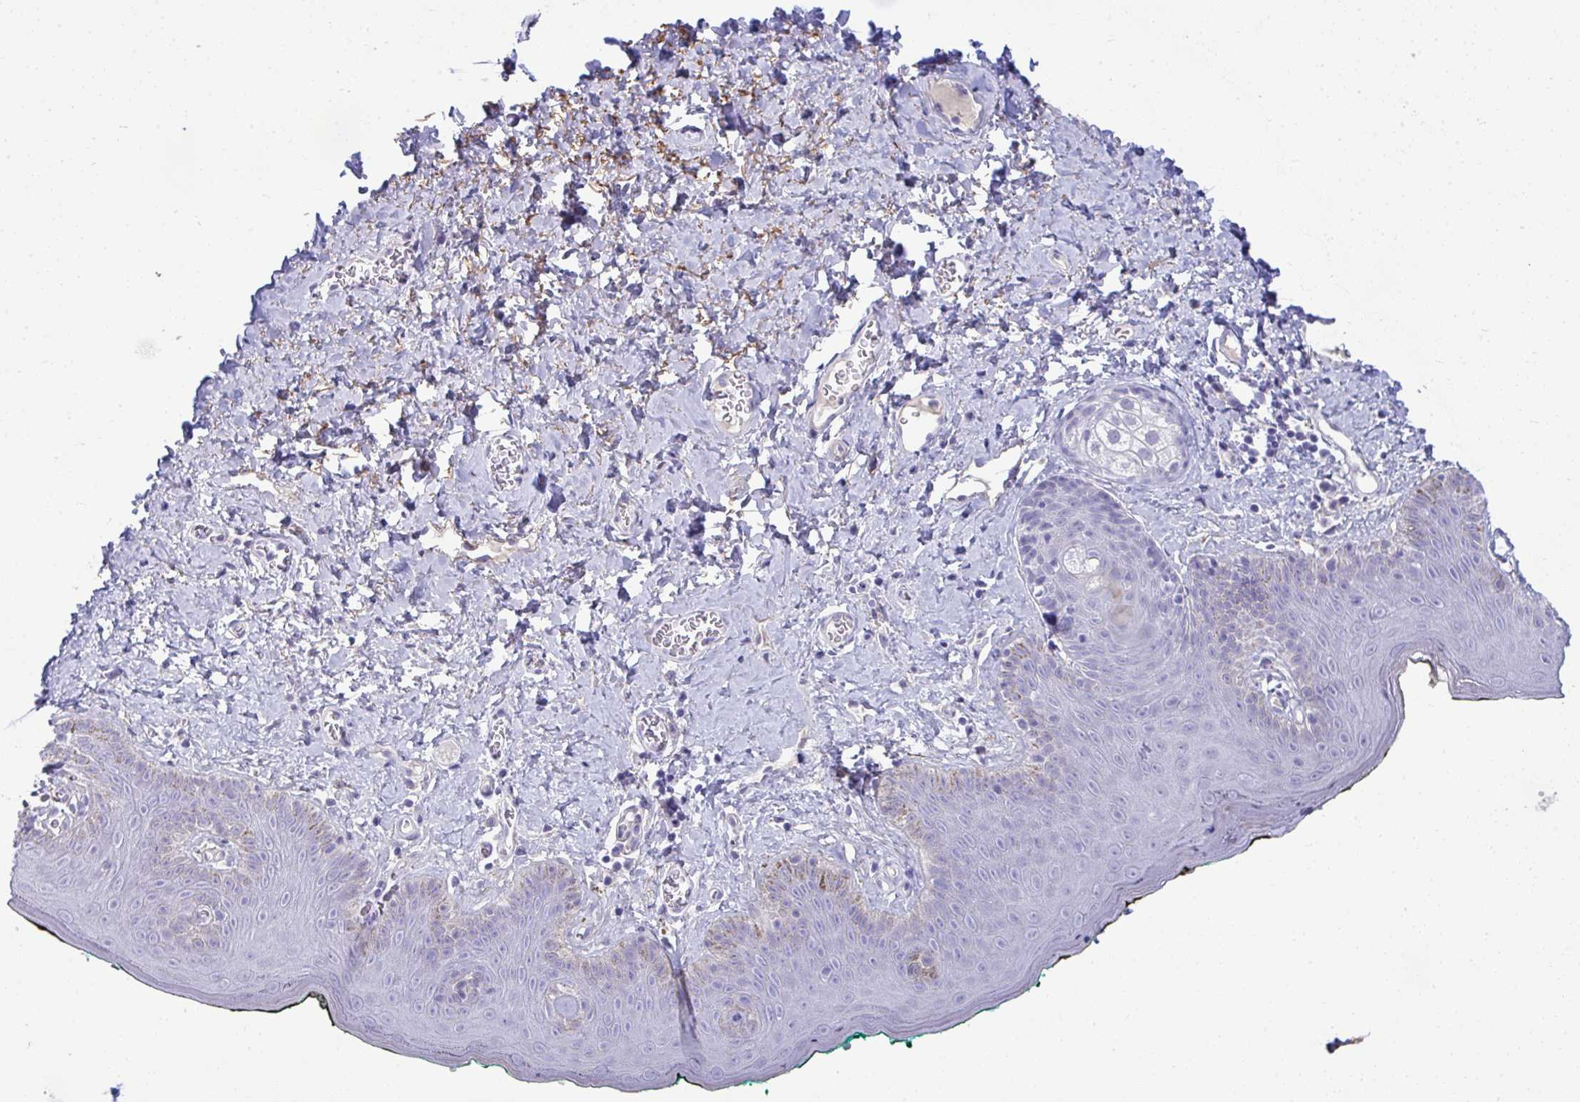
{"staining": {"intensity": "negative", "quantity": "none", "location": "none"}, "tissue": "skin", "cell_type": "Epidermal cells", "image_type": "normal", "snomed": [{"axis": "morphology", "description": "Normal tissue, NOS"}, {"axis": "topography", "description": "Vulva"}, {"axis": "topography", "description": "Peripheral nerve tissue"}], "caption": "An immunohistochemistry (IHC) histopathology image of benign skin is shown. There is no staining in epidermal cells of skin.", "gene": "PIGZ", "patient": {"sex": "female", "age": 66}}